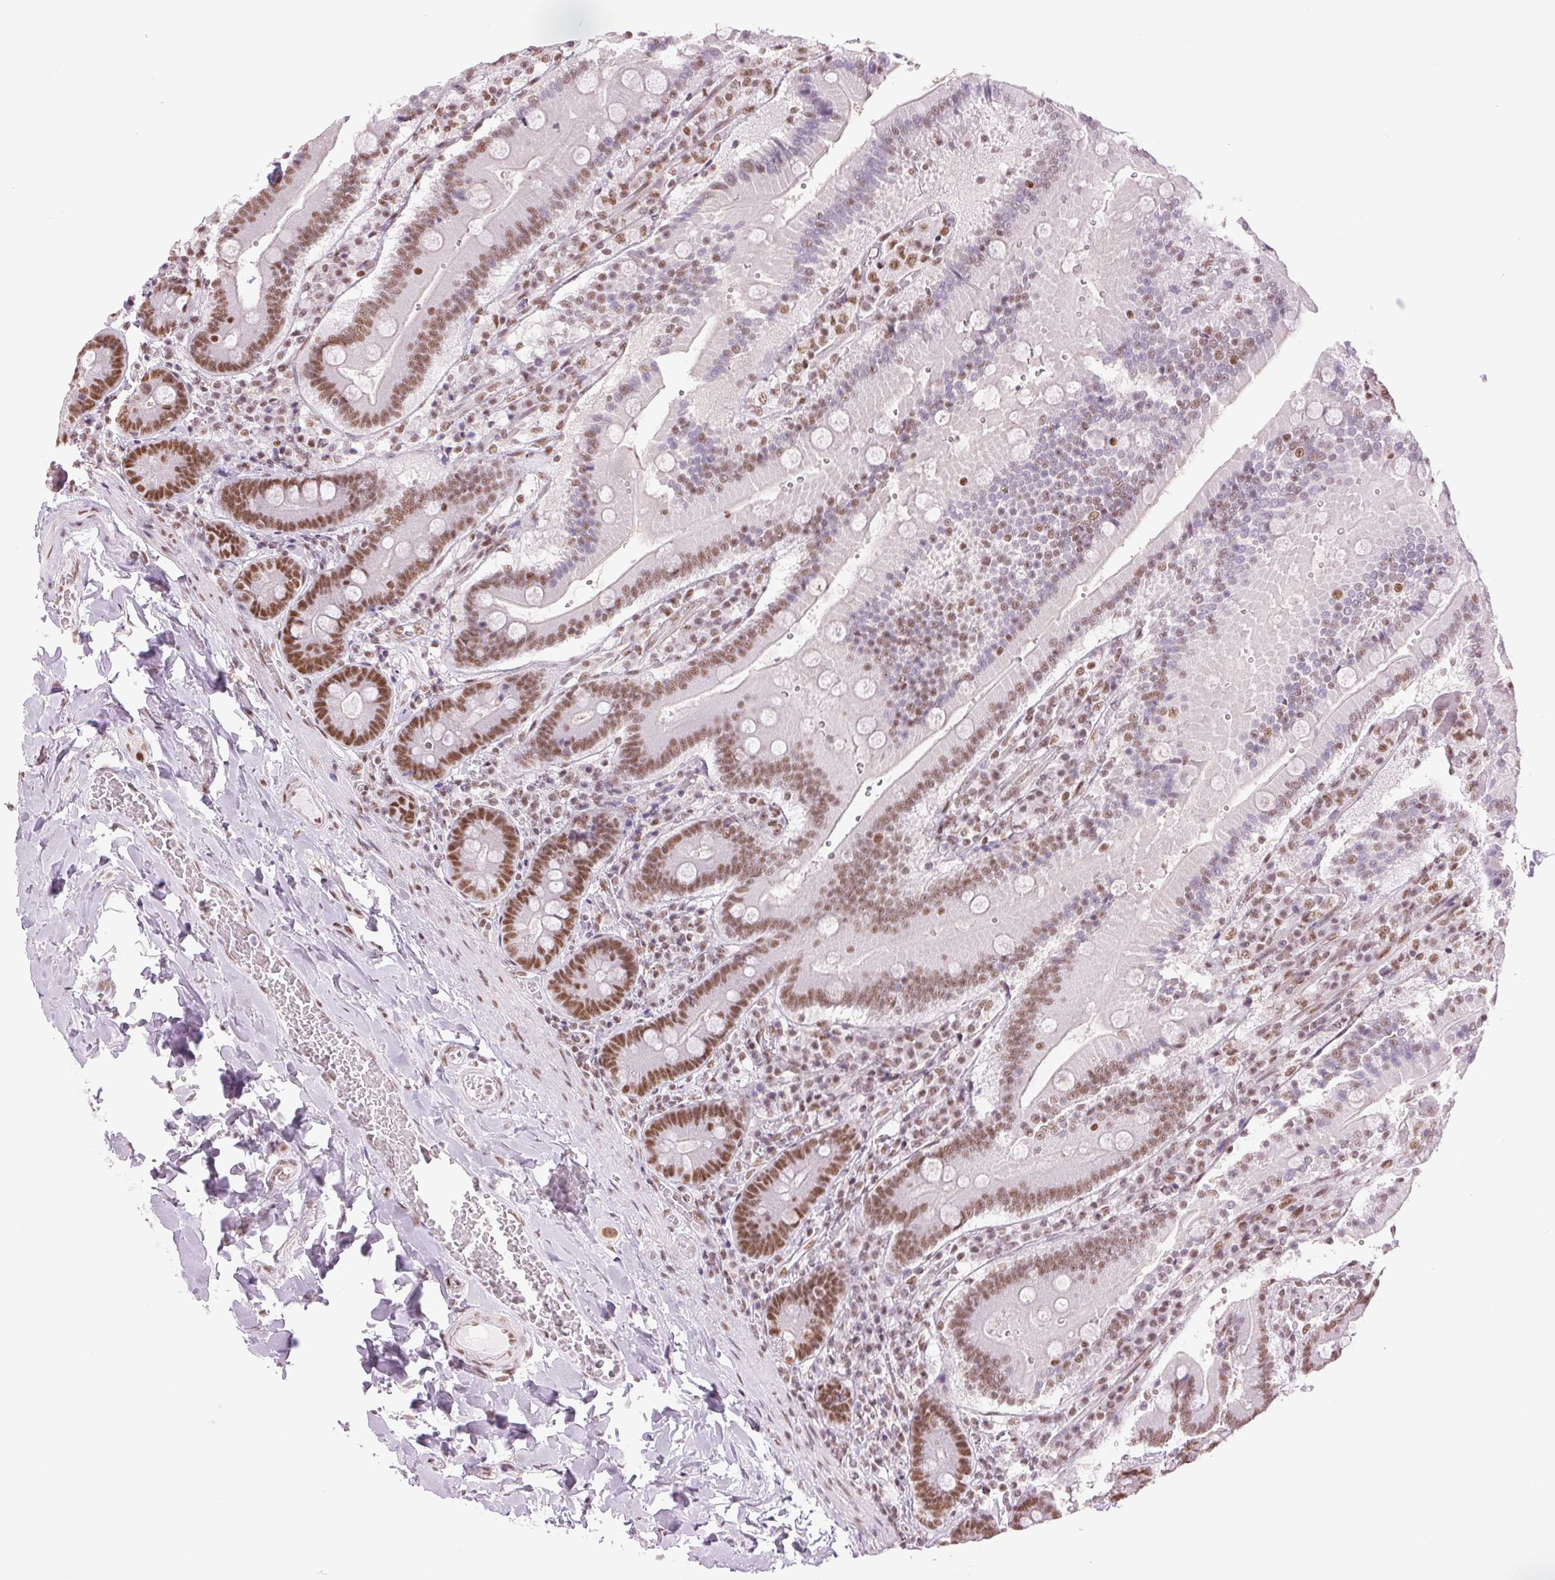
{"staining": {"intensity": "moderate", "quantity": ">75%", "location": "nuclear"}, "tissue": "duodenum", "cell_type": "Glandular cells", "image_type": "normal", "snomed": [{"axis": "morphology", "description": "Normal tissue, NOS"}, {"axis": "topography", "description": "Duodenum"}], "caption": "Immunohistochemical staining of unremarkable duodenum exhibits medium levels of moderate nuclear staining in approximately >75% of glandular cells. Immunohistochemistry stains the protein of interest in brown and the nuclei are stained blue.", "gene": "ZFR2", "patient": {"sex": "female", "age": 62}}